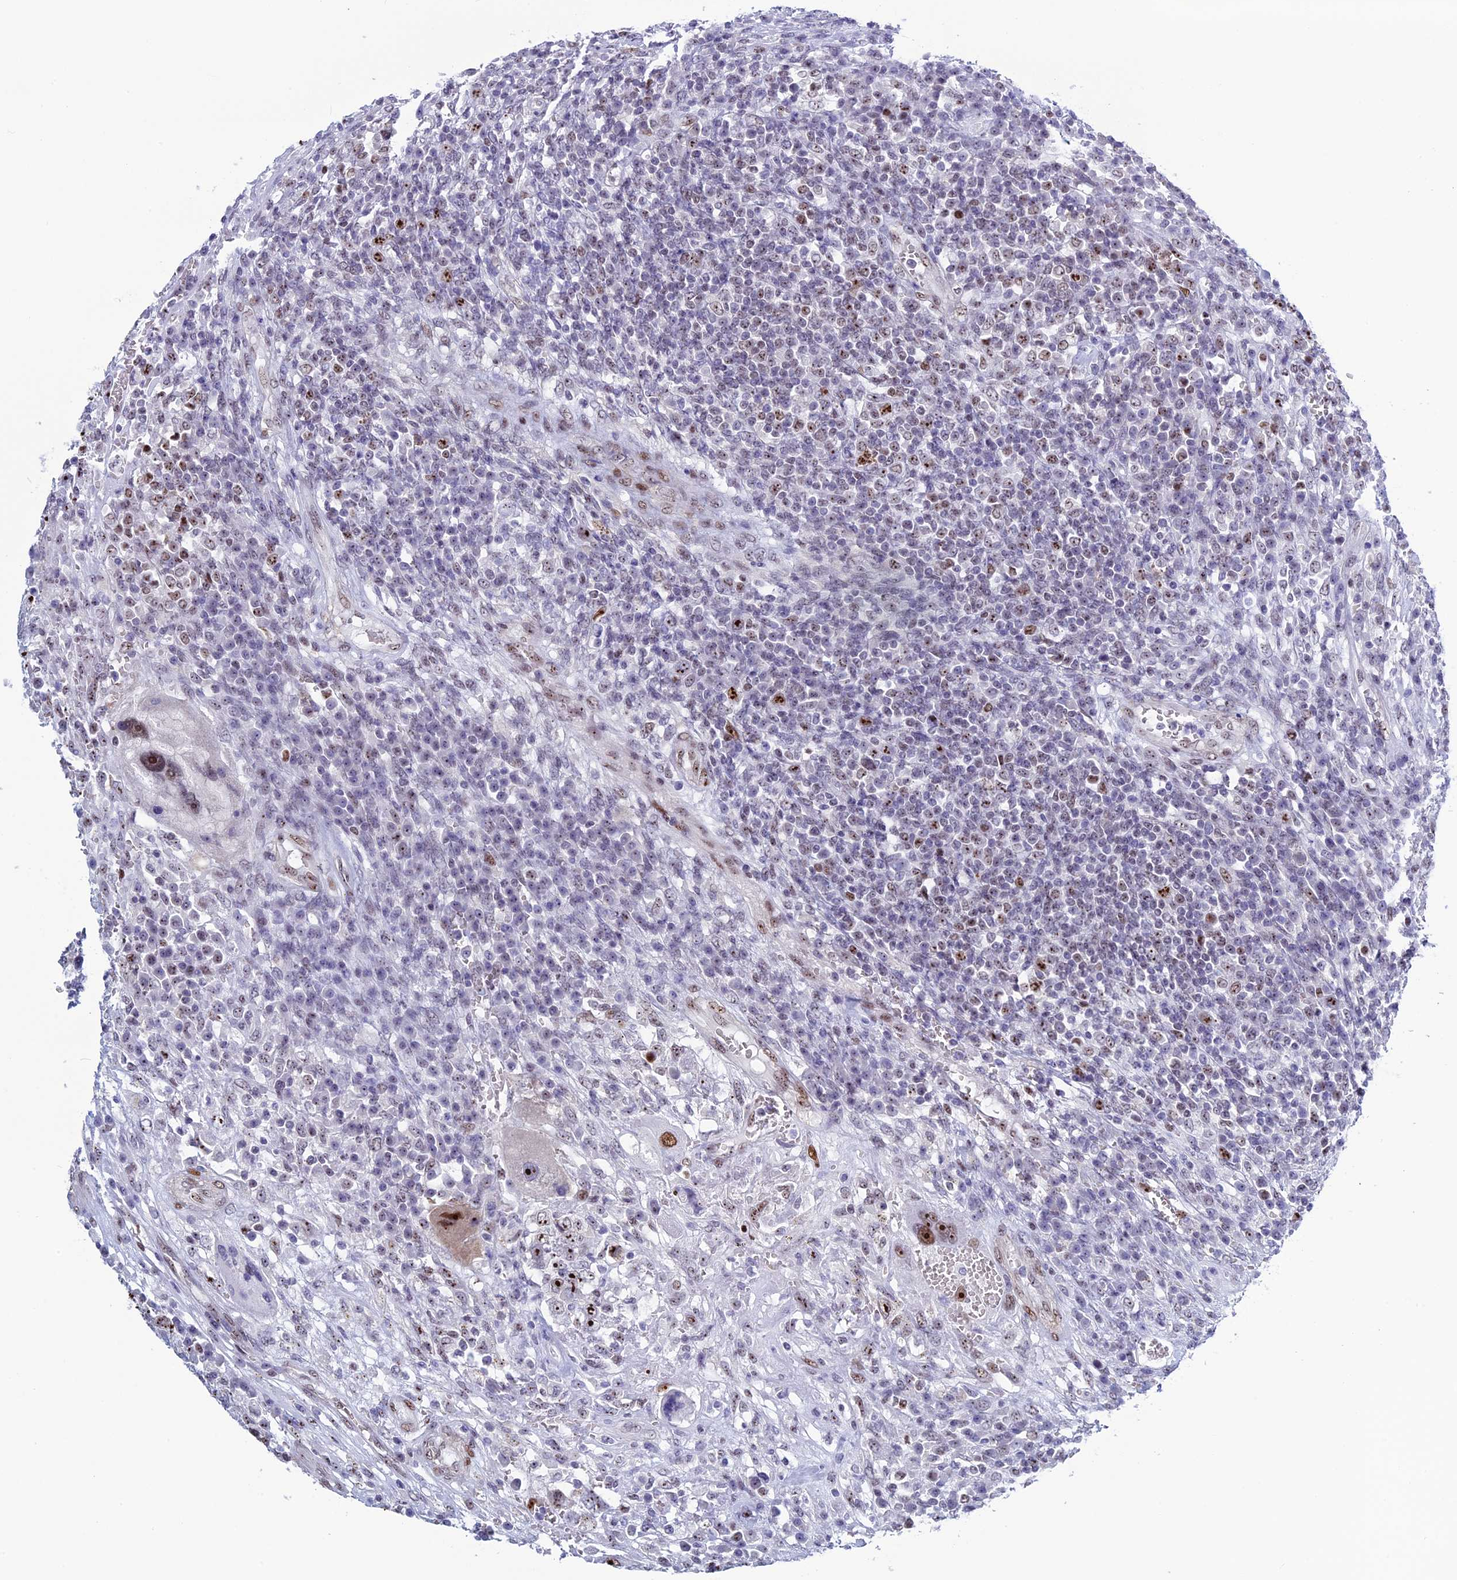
{"staining": {"intensity": "strong", "quantity": ">75%", "location": "nuclear"}, "tissue": "testis cancer", "cell_type": "Tumor cells", "image_type": "cancer", "snomed": [{"axis": "morphology", "description": "Carcinoma, Embryonal, NOS"}, {"axis": "topography", "description": "Testis"}], "caption": "Tumor cells display strong nuclear expression in approximately >75% of cells in testis cancer (embryonal carcinoma). (IHC, brightfield microscopy, high magnification).", "gene": "CCDC86", "patient": {"sex": "male", "age": 26}}